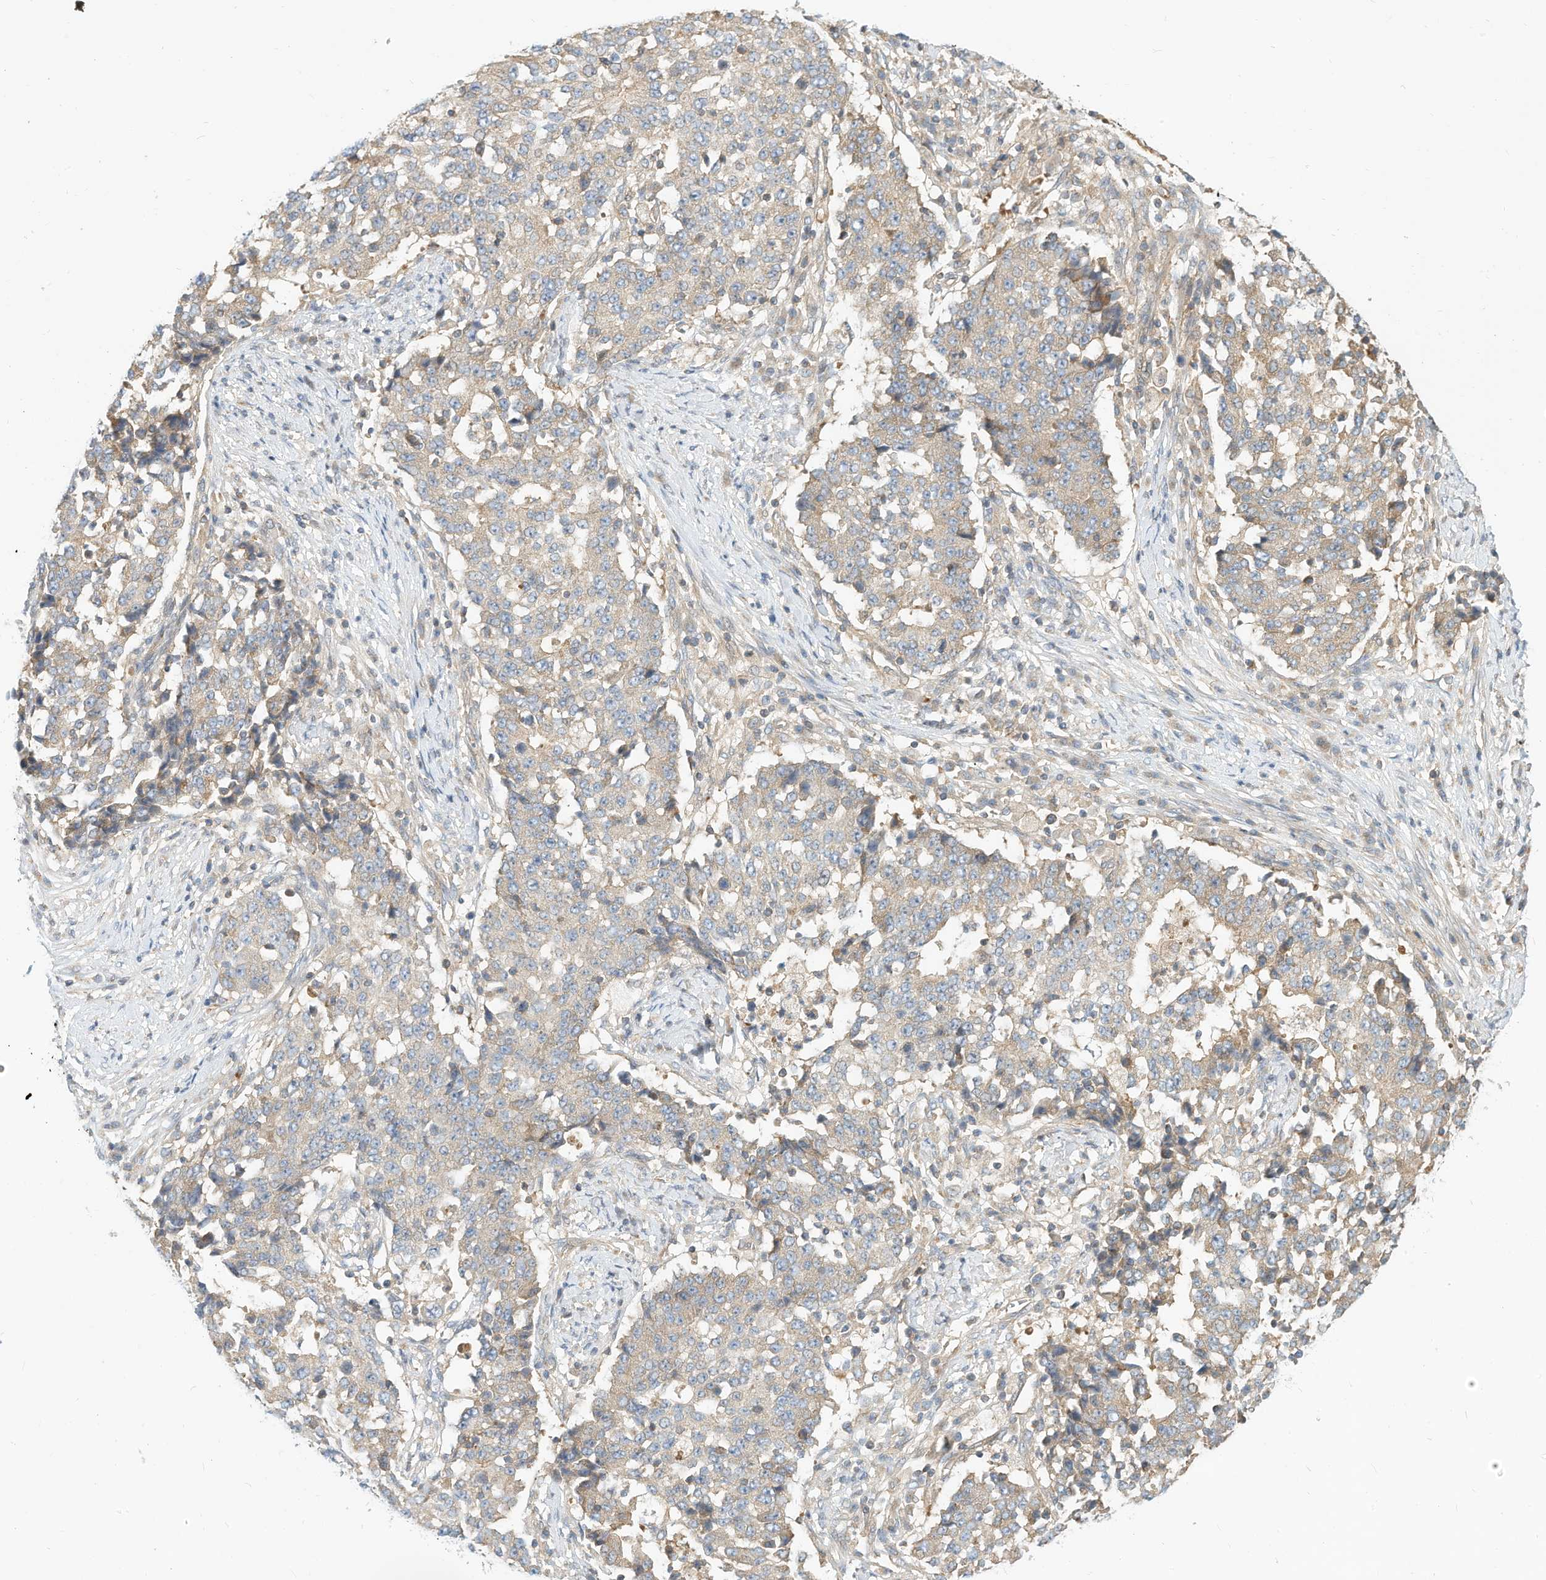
{"staining": {"intensity": "weak", "quantity": "<25%", "location": "cytoplasmic/membranous"}, "tissue": "stomach cancer", "cell_type": "Tumor cells", "image_type": "cancer", "snomed": [{"axis": "morphology", "description": "Adenocarcinoma, NOS"}, {"axis": "topography", "description": "Stomach"}], "caption": "This is an immunohistochemistry (IHC) histopathology image of human stomach cancer (adenocarcinoma). There is no staining in tumor cells.", "gene": "OFD1", "patient": {"sex": "male", "age": 59}}